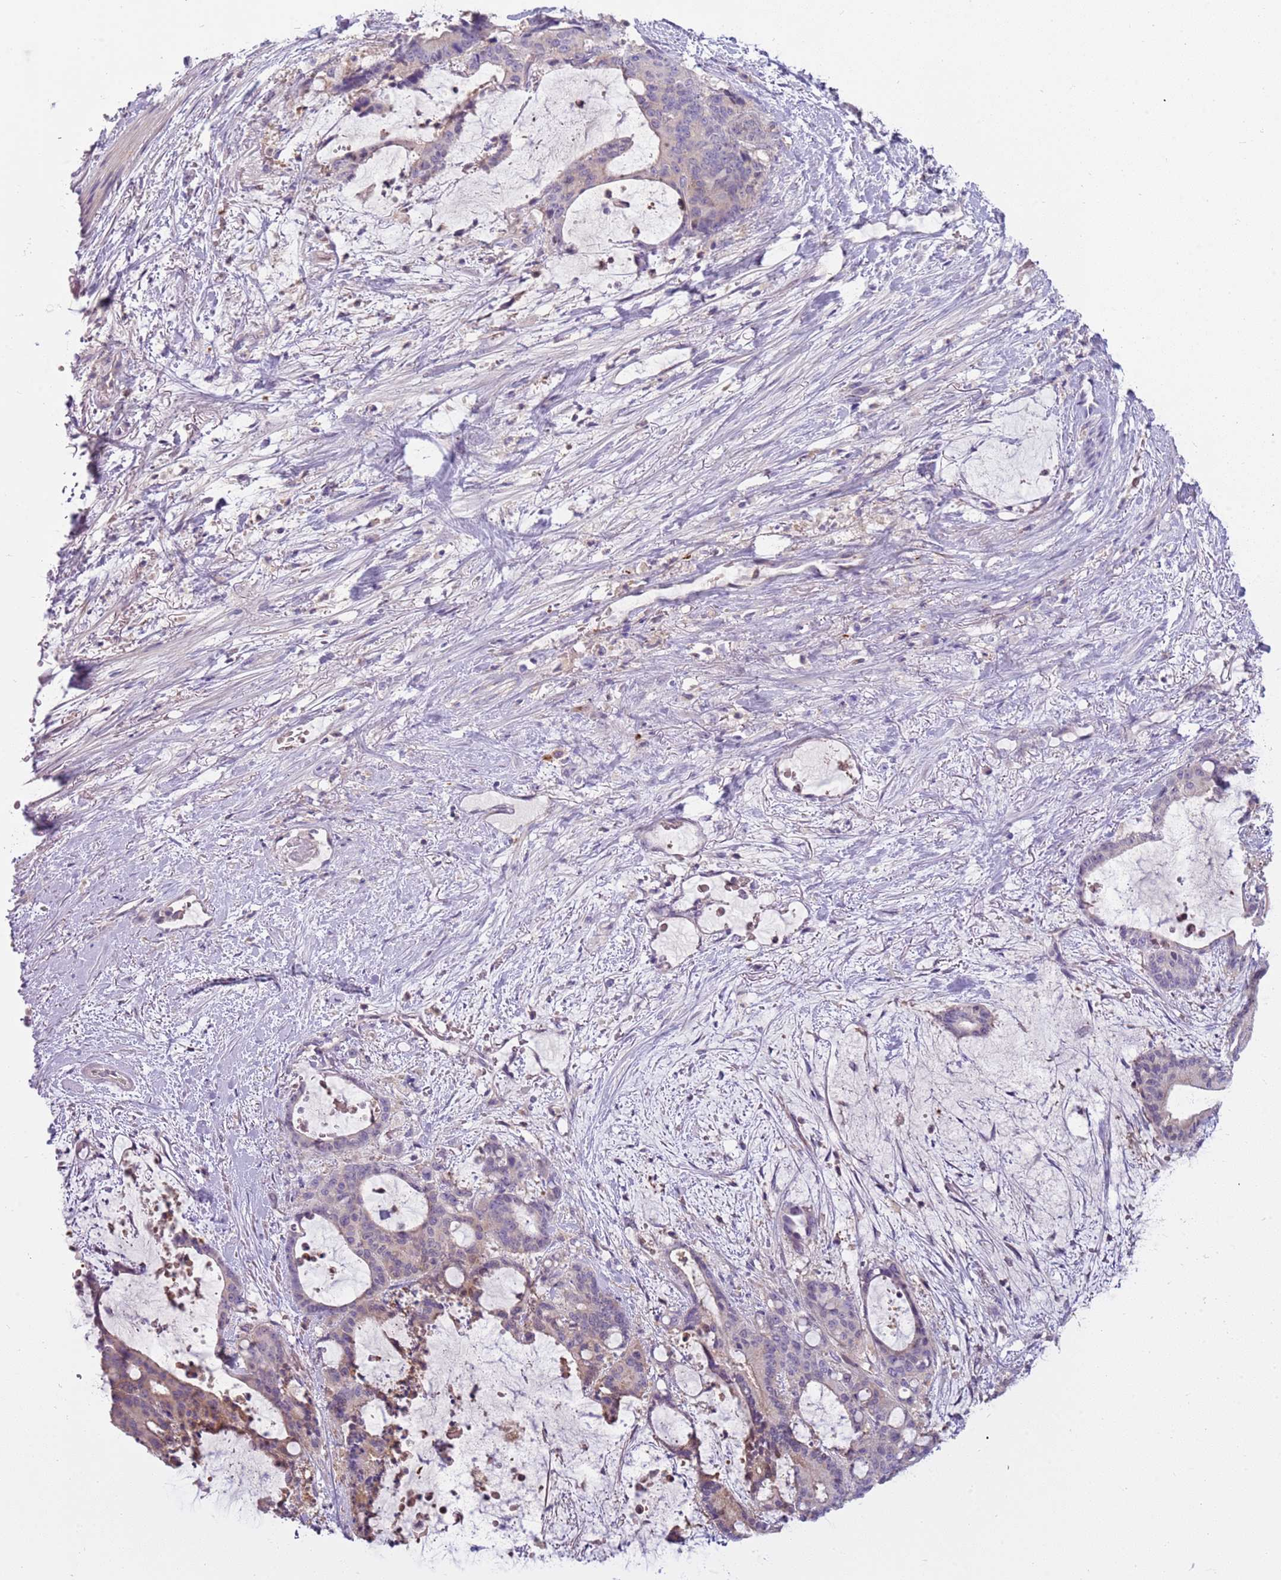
{"staining": {"intensity": "negative", "quantity": "none", "location": "none"}, "tissue": "liver cancer", "cell_type": "Tumor cells", "image_type": "cancer", "snomed": [{"axis": "morphology", "description": "Normal tissue, NOS"}, {"axis": "morphology", "description": "Cholangiocarcinoma"}, {"axis": "topography", "description": "Liver"}, {"axis": "topography", "description": "Peripheral nerve tissue"}], "caption": "An image of human liver cancer (cholangiocarcinoma) is negative for staining in tumor cells.", "gene": "ARHGAP5", "patient": {"sex": "female", "age": 73}}